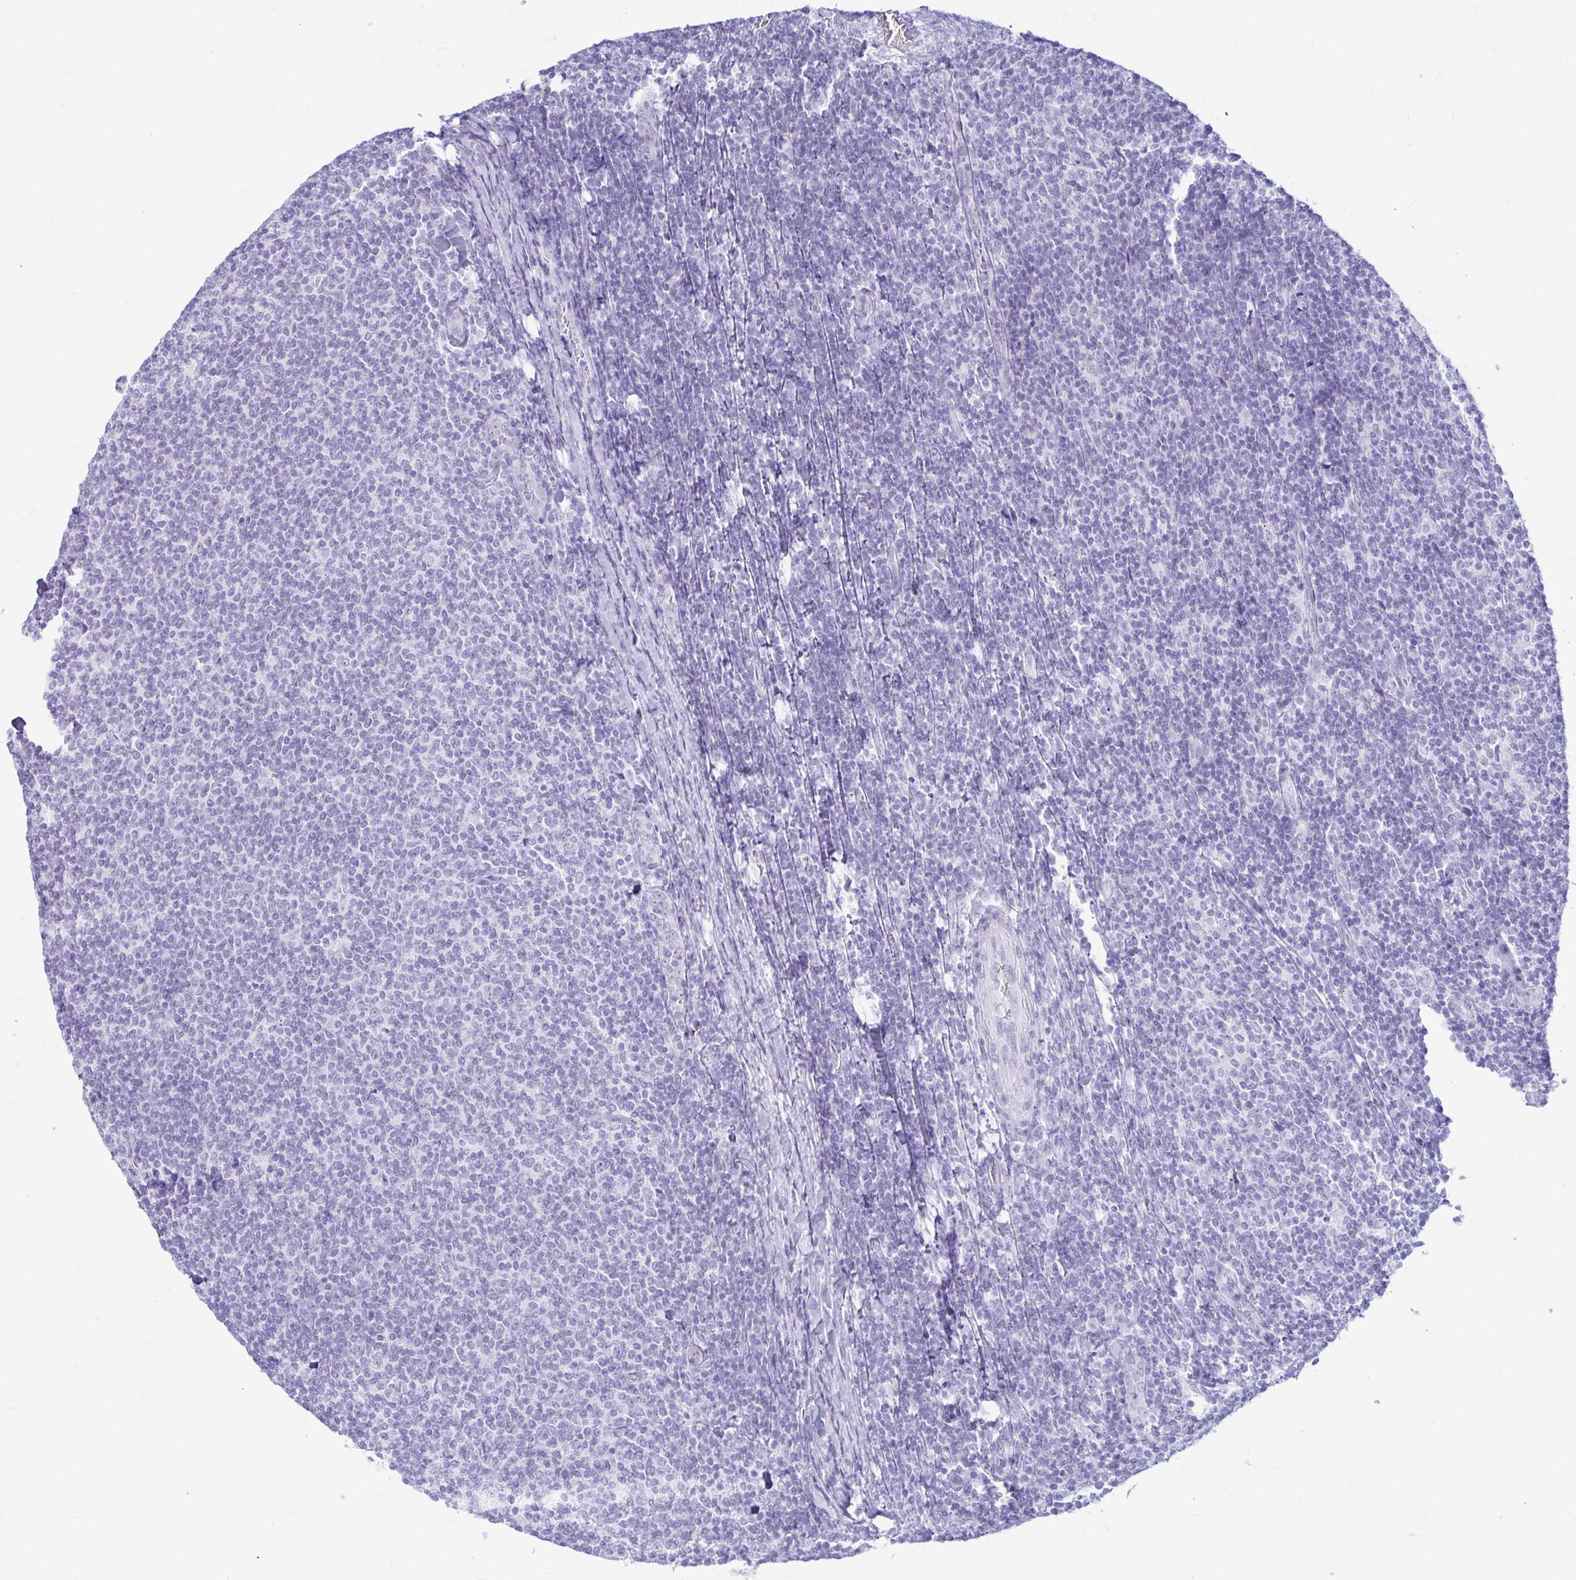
{"staining": {"intensity": "negative", "quantity": "none", "location": "none"}, "tissue": "lymphoma", "cell_type": "Tumor cells", "image_type": "cancer", "snomed": [{"axis": "morphology", "description": "Malignant lymphoma, non-Hodgkin's type, Low grade"}, {"axis": "topography", "description": "Lymph node"}], "caption": "A micrograph of low-grade malignant lymphoma, non-Hodgkin's type stained for a protein demonstrates no brown staining in tumor cells.", "gene": "ERICH6", "patient": {"sex": "male", "age": 52}}